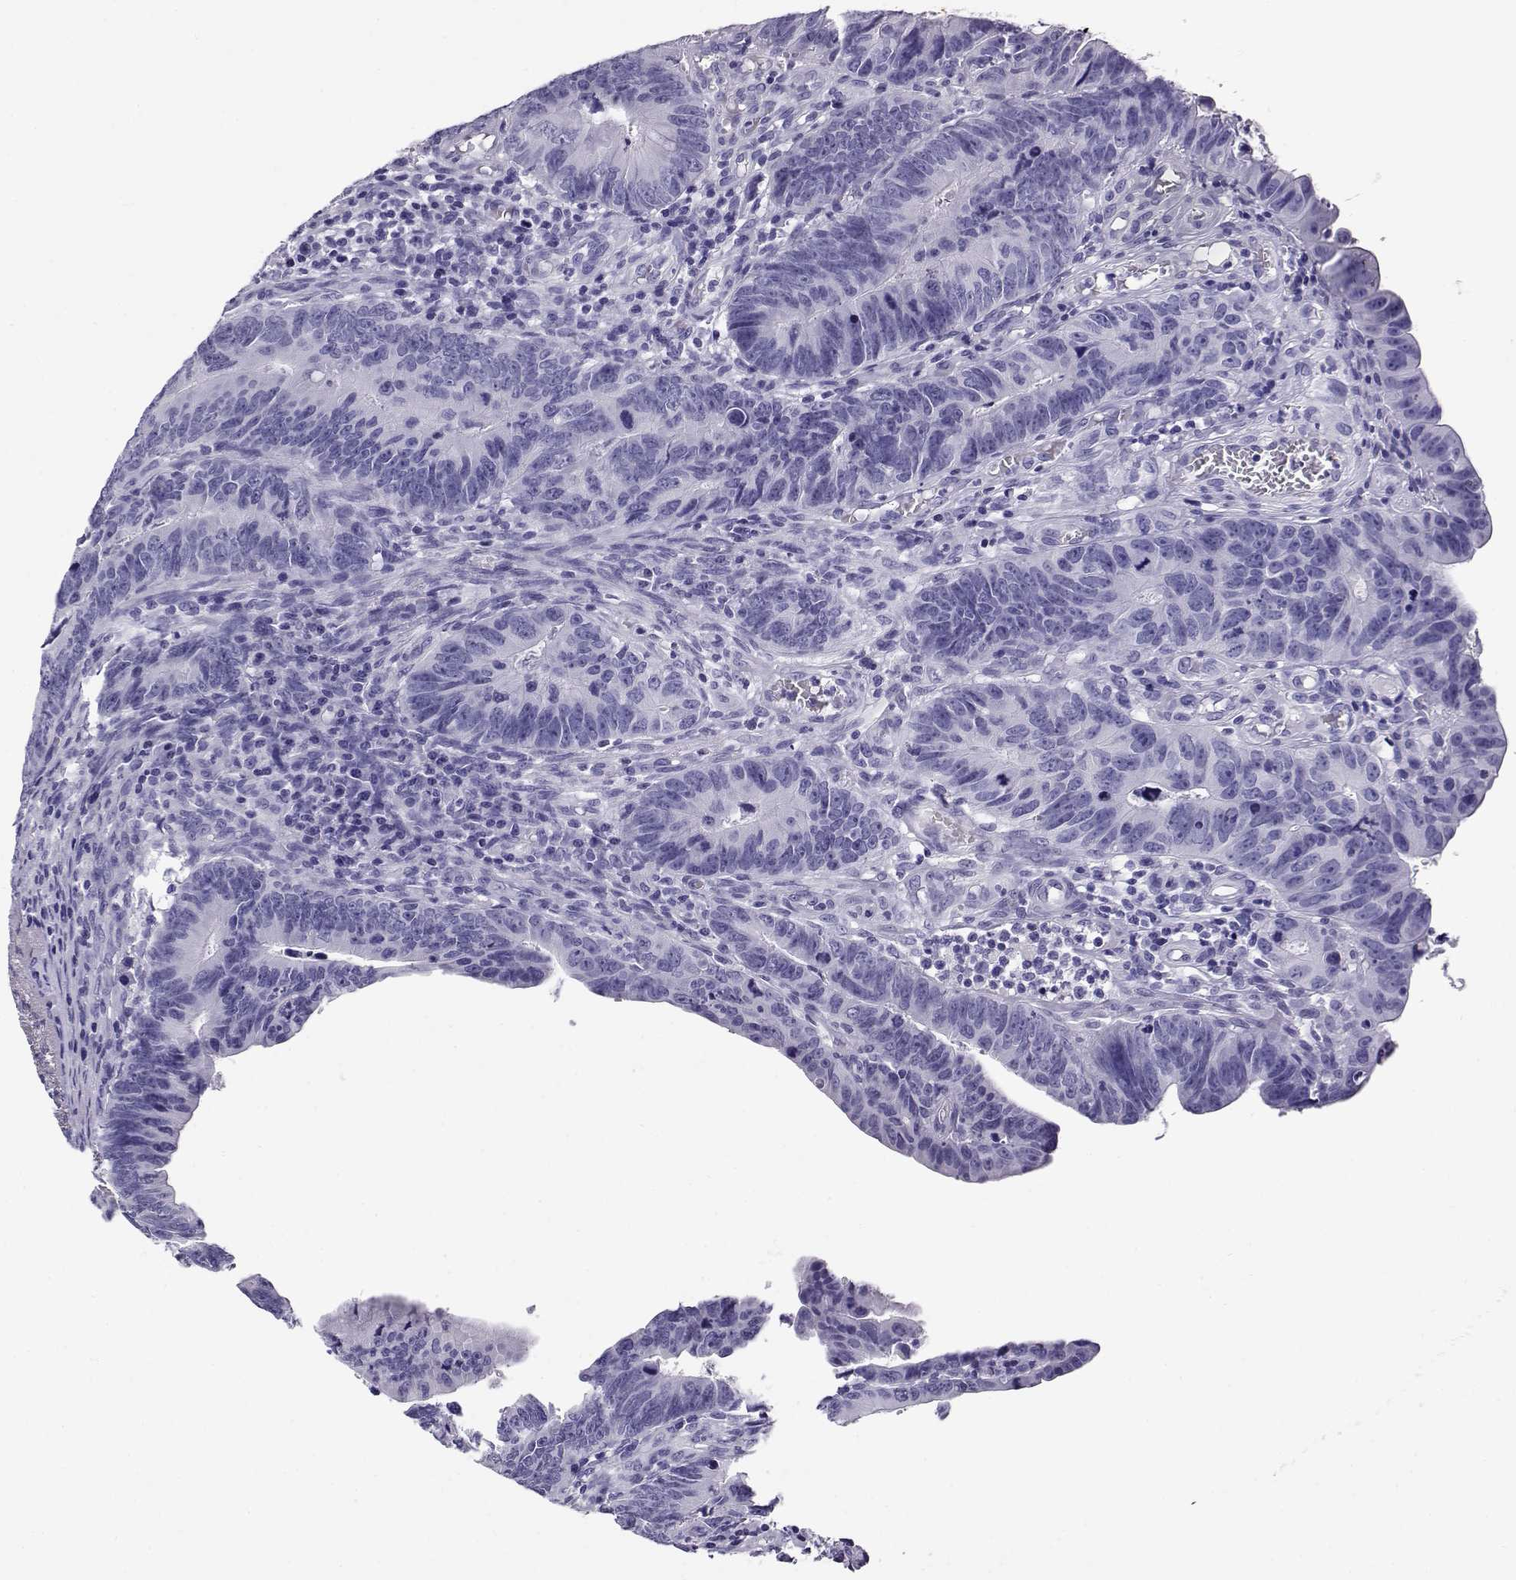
{"staining": {"intensity": "negative", "quantity": "none", "location": "none"}, "tissue": "colorectal cancer", "cell_type": "Tumor cells", "image_type": "cancer", "snomed": [{"axis": "morphology", "description": "Adenocarcinoma, NOS"}, {"axis": "topography", "description": "Colon"}], "caption": "High power microscopy micrograph of an IHC micrograph of adenocarcinoma (colorectal), revealing no significant positivity in tumor cells.", "gene": "RHOXF2", "patient": {"sex": "female", "age": 87}}